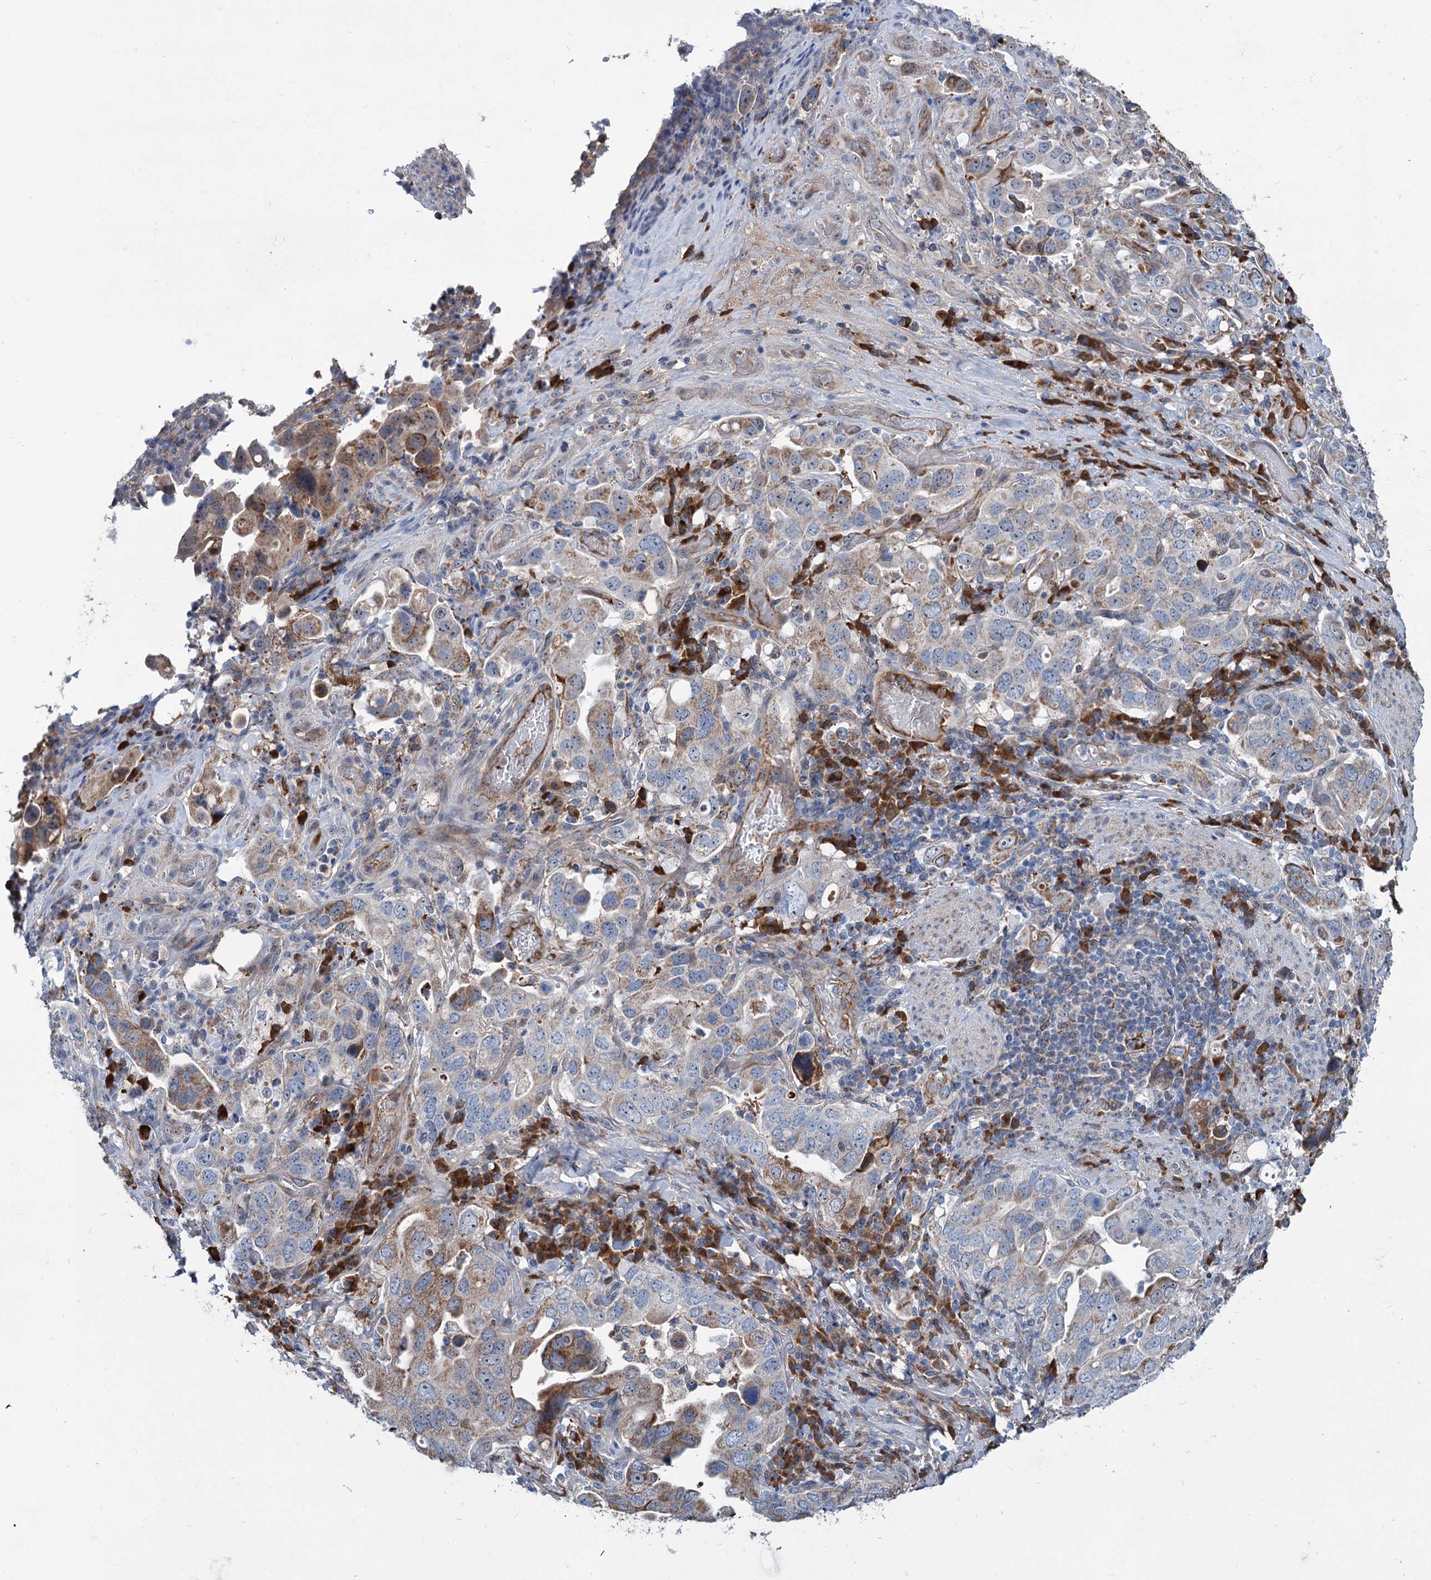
{"staining": {"intensity": "moderate", "quantity": "<25%", "location": "cytoplasmic/membranous"}, "tissue": "stomach cancer", "cell_type": "Tumor cells", "image_type": "cancer", "snomed": [{"axis": "morphology", "description": "Adenocarcinoma, NOS"}, {"axis": "topography", "description": "Stomach, upper"}], "caption": "Stomach cancer stained with a protein marker reveals moderate staining in tumor cells.", "gene": "LPIN1", "patient": {"sex": "male", "age": 62}}